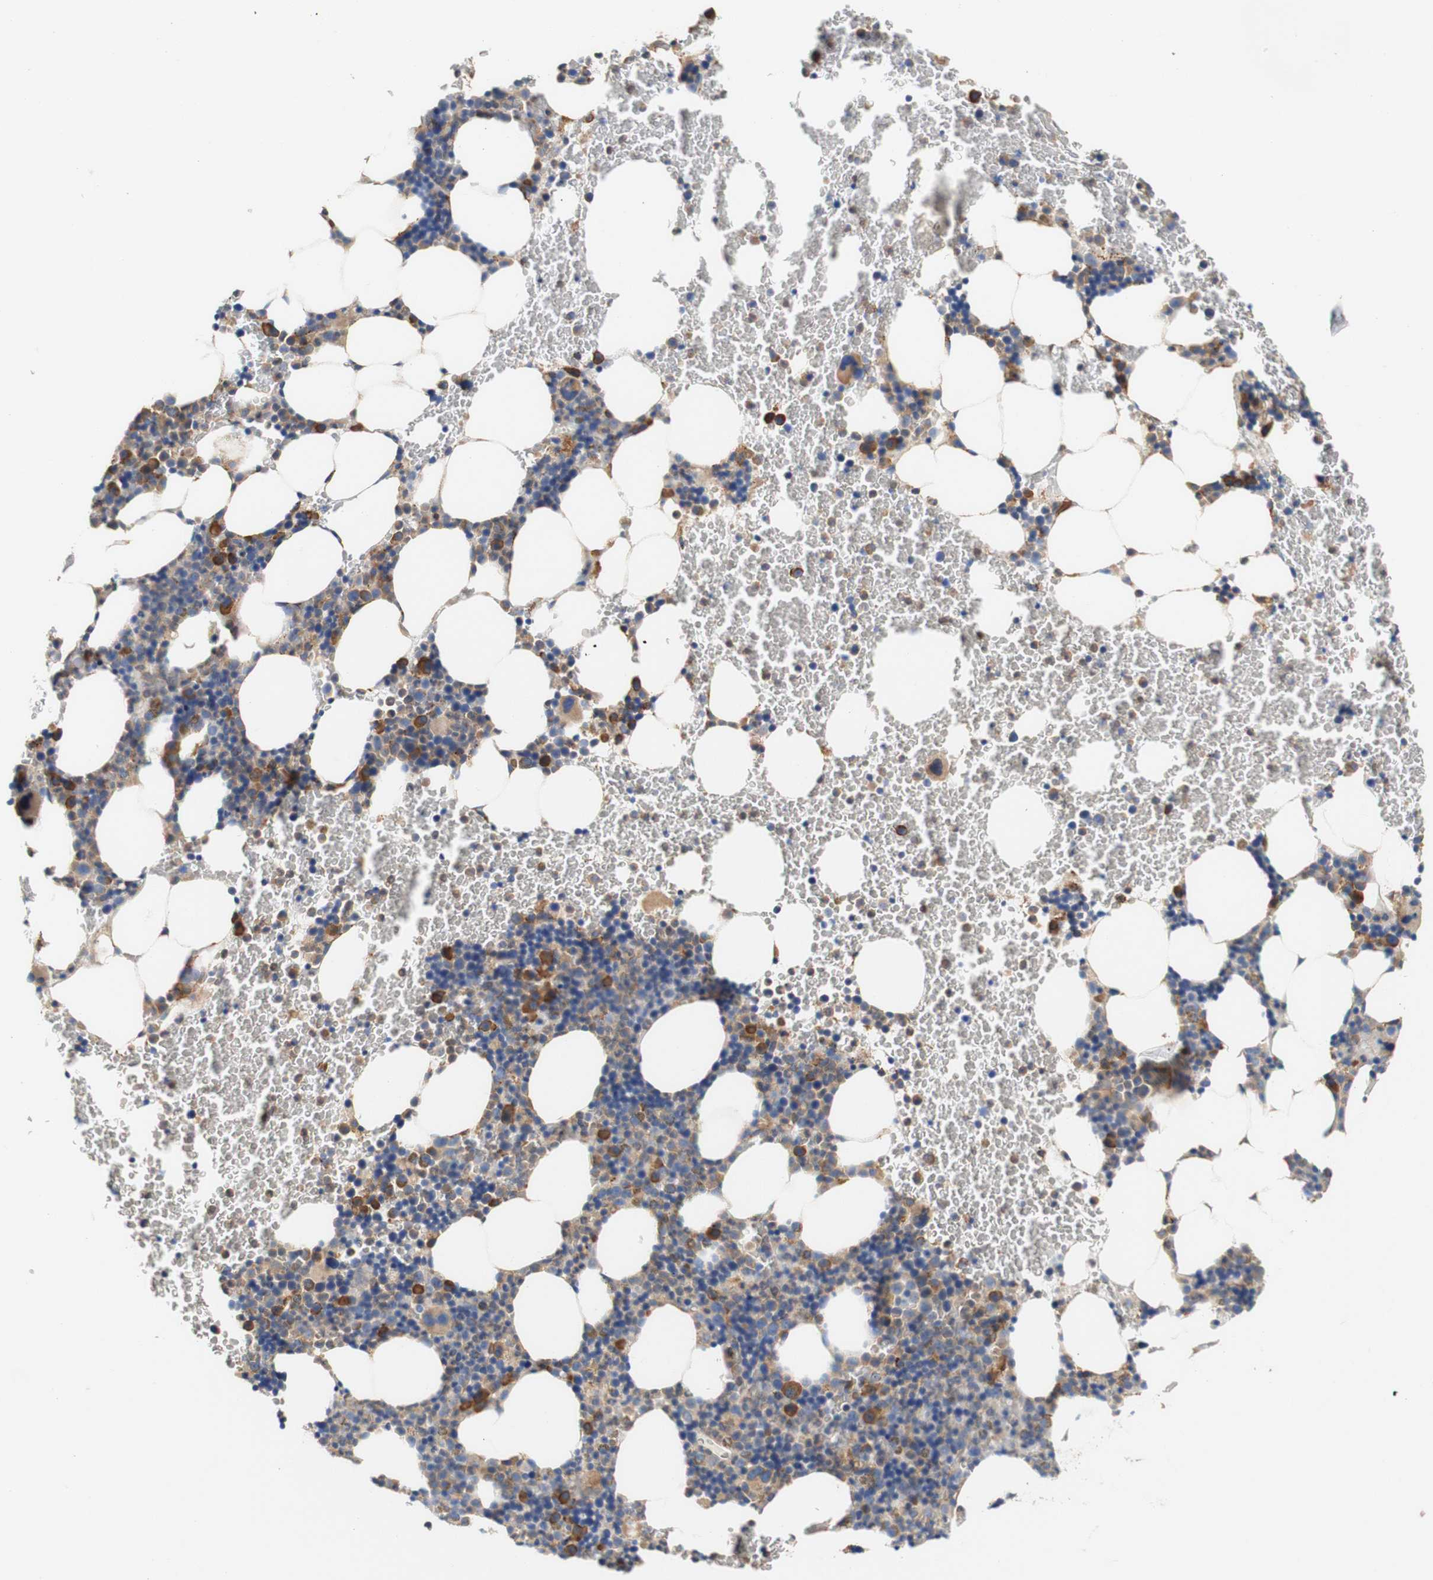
{"staining": {"intensity": "moderate", "quantity": "25%-75%", "location": "cytoplasmic/membranous"}, "tissue": "bone marrow", "cell_type": "Hematopoietic cells", "image_type": "normal", "snomed": [{"axis": "morphology", "description": "Normal tissue, NOS"}, {"axis": "morphology", "description": "Inflammation, NOS"}, {"axis": "topography", "description": "Bone marrow"}], "caption": "Immunohistochemical staining of benign human bone marrow displays 25%-75% levels of moderate cytoplasmic/membranous protein positivity in approximately 25%-75% of hematopoietic cells.", "gene": "EIF2AK4", "patient": {"sex": "female", "age": 70}}